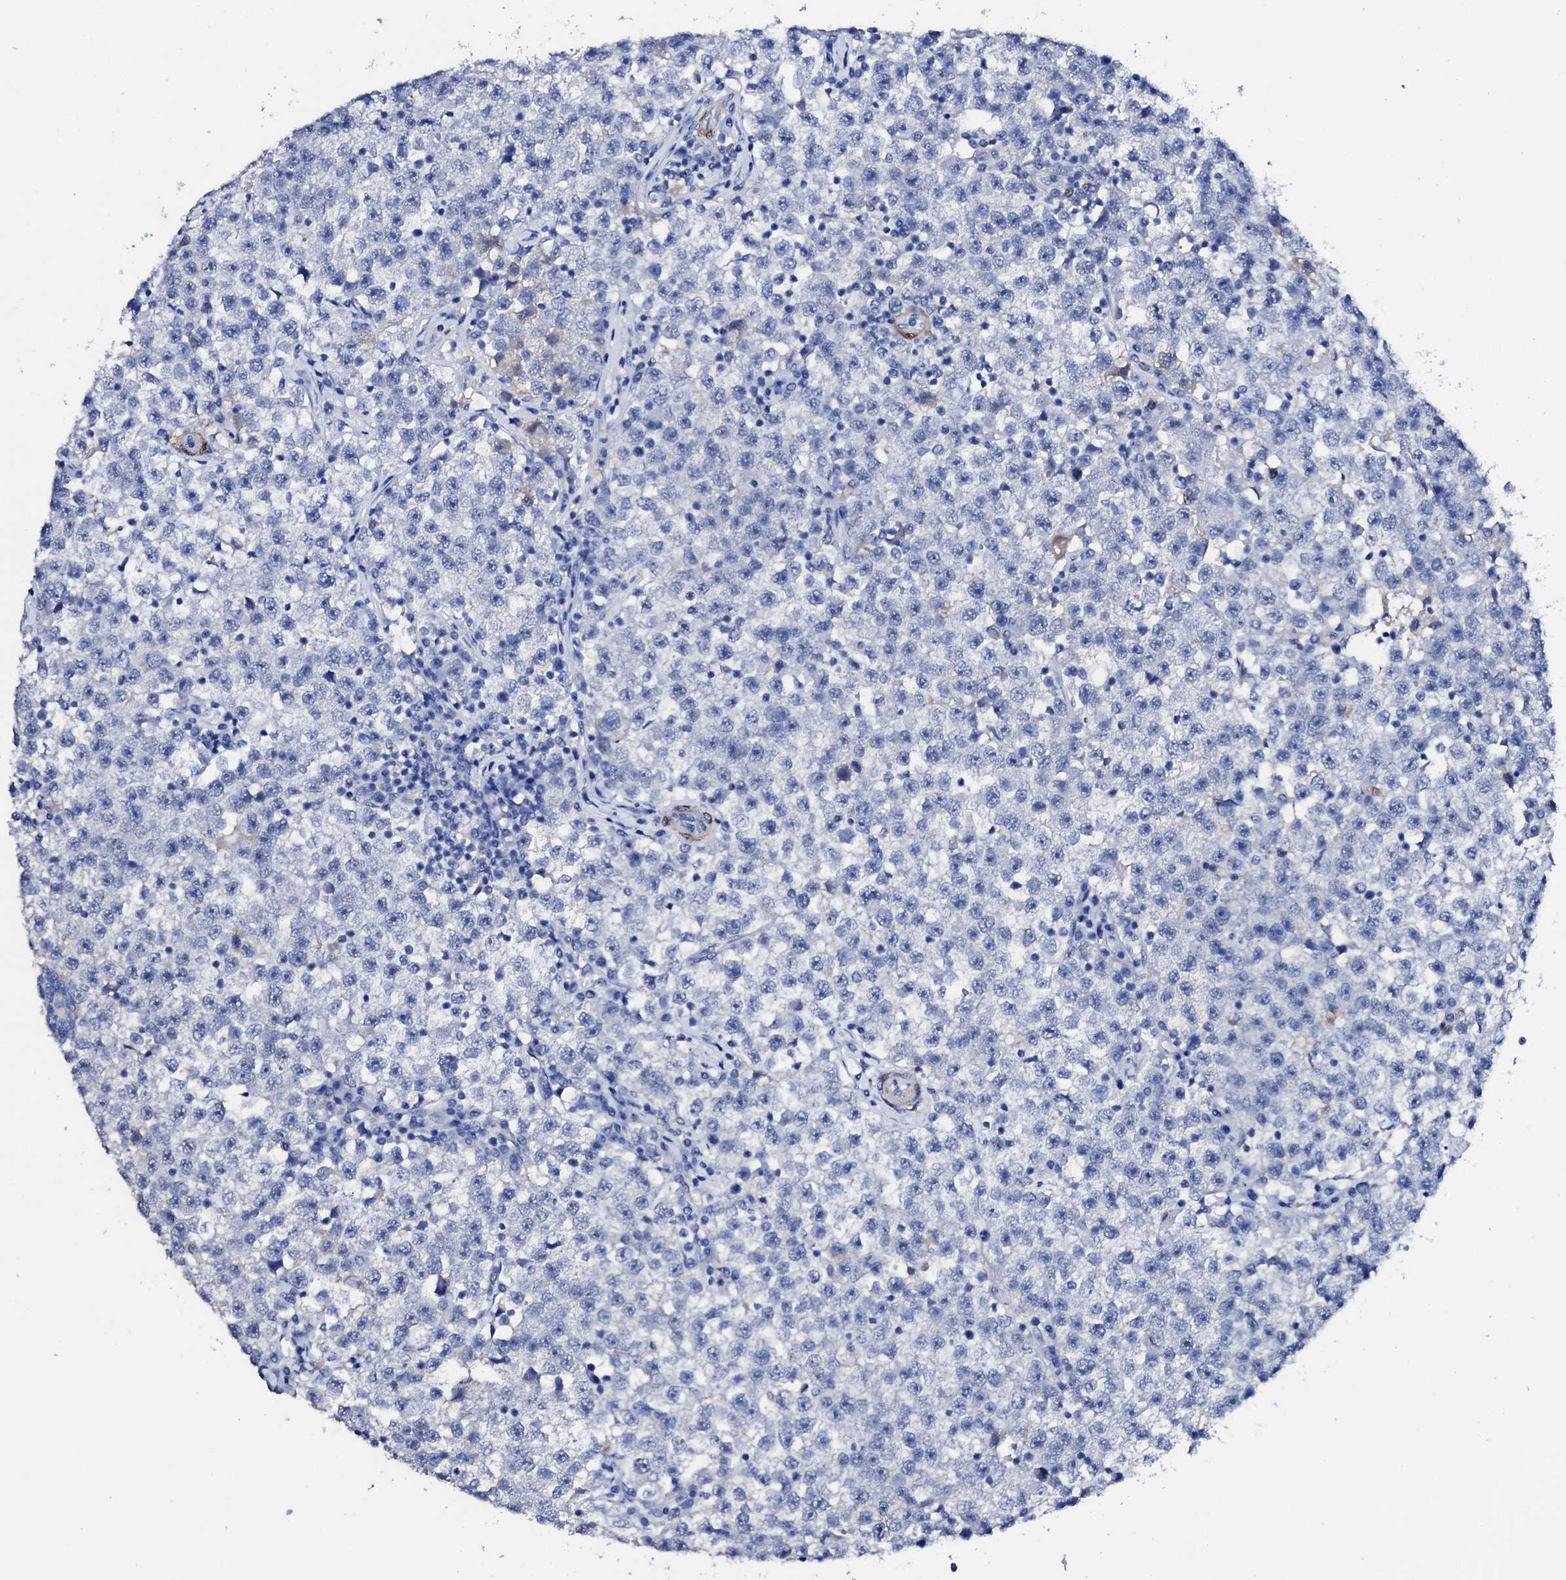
{"staining": {"intensity": "negative", "quantity": "none", "location": "none"}, "tissue": "testis cancer", "cell_type": "Tumor cells", "image_type": "cancer", "snomed": [{"axis": "morphology", "description": "Seminoma, NOS"}, {"axis": "topography", "description": "Testis"}], "caption": "A photomicrograph of testis seminoma stained for a protein shows no brown staining in tumor cells. (Stains: DAB IHC with hematoxylin counter stain, Microscopy: brightfield microscopy at high magnification).", "gene": "NRIP2", "patient": {"sex": "male", "age": 22}}